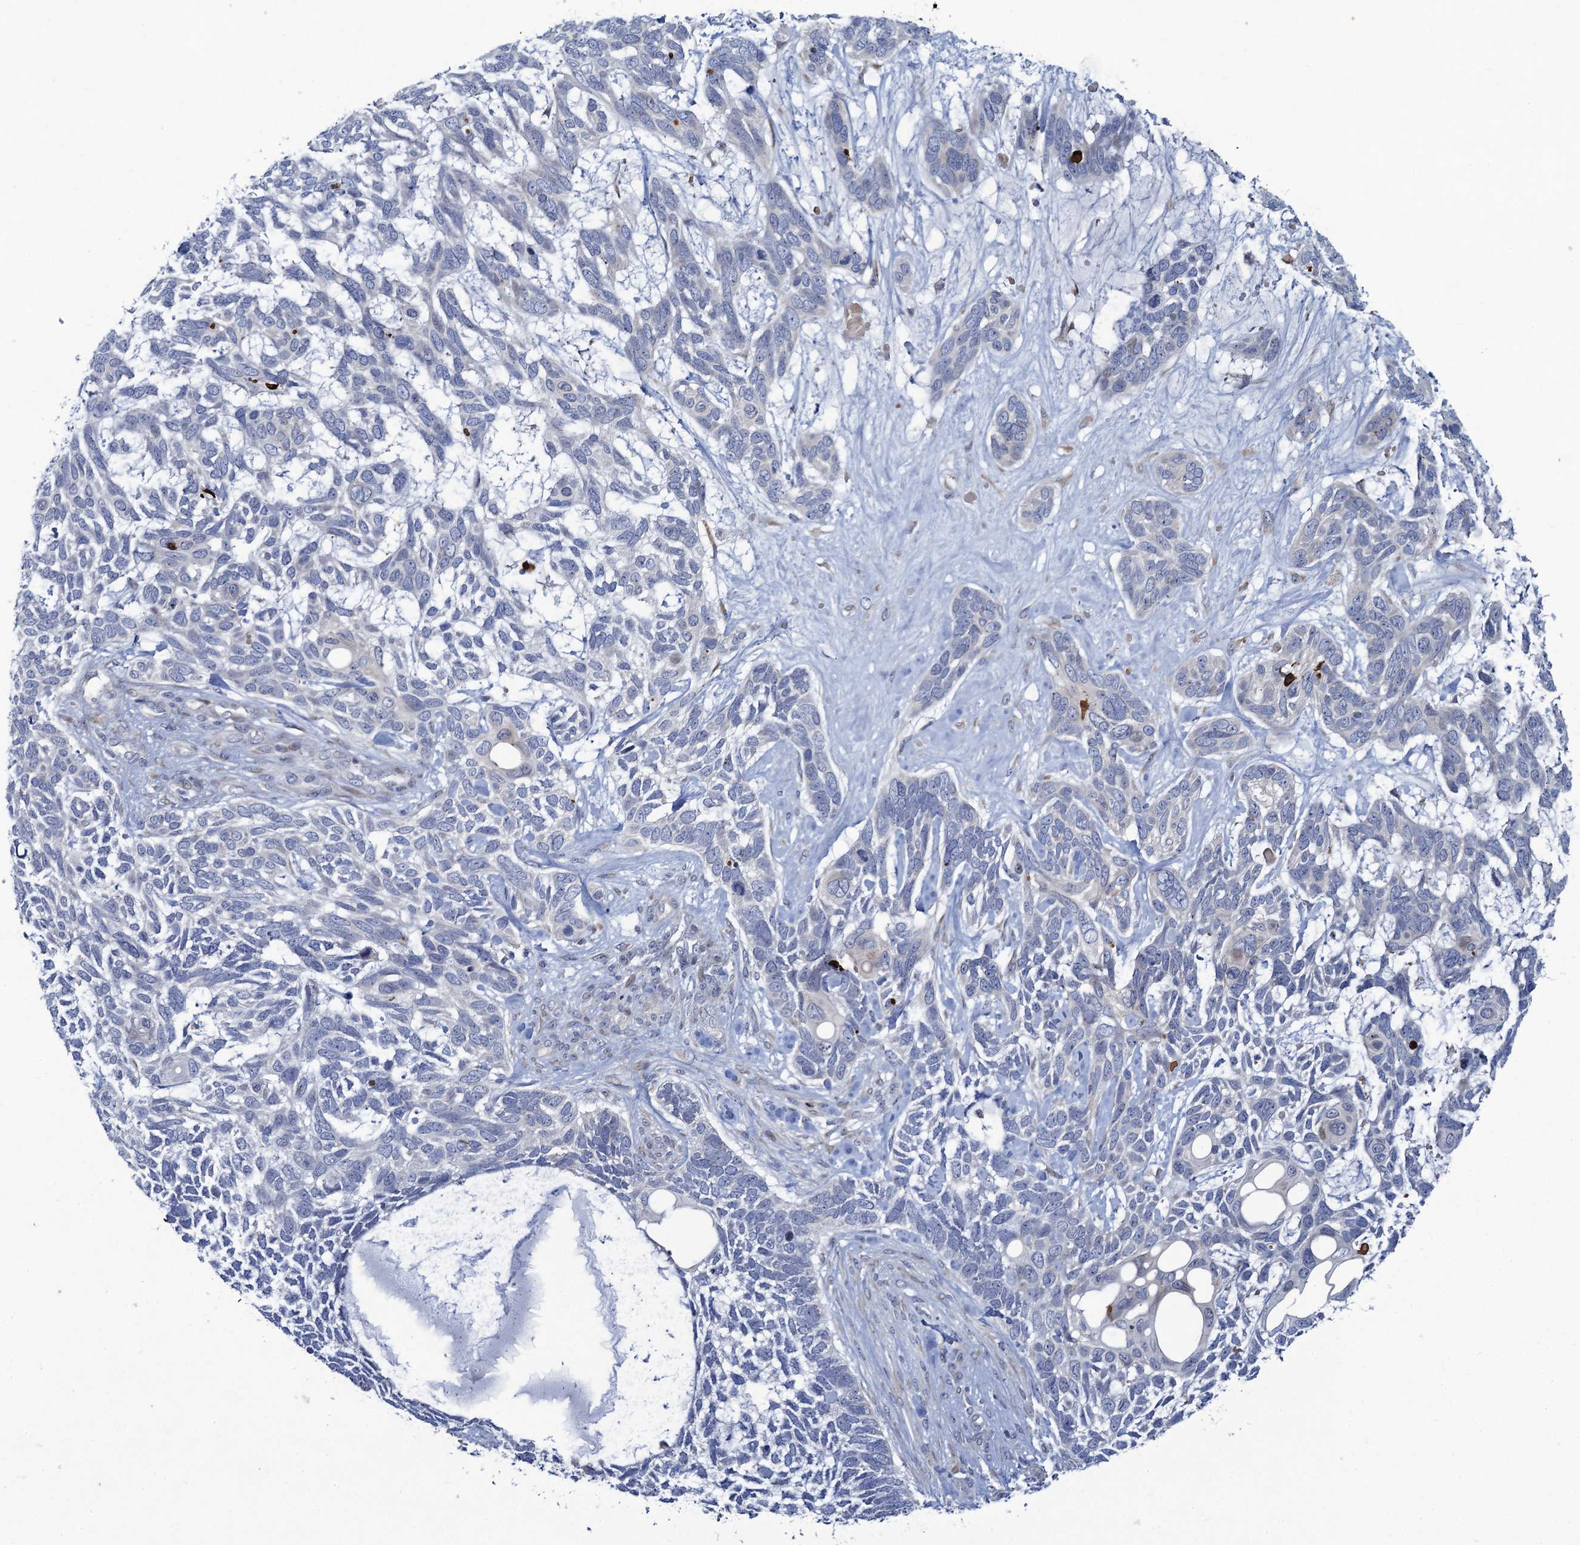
{"staining": {"intensity": "negative", "quantity": "none", "location": "none"}, "tissue": "skin cancer", "cell_type": "Tumor cells", "image_type": "cancer", "snomed": [{"axis": "morphology", "description": "Basal cell carcinoma"}, {"axis": "topography", "description": "Skin"}], "caption": "Skin cancer stained for a protein using immunohistochemistry (IHC) exhibits no positivity tumor cells.", "gene": "QPCTL", "patient": {"sex": "male", "age": 88}}